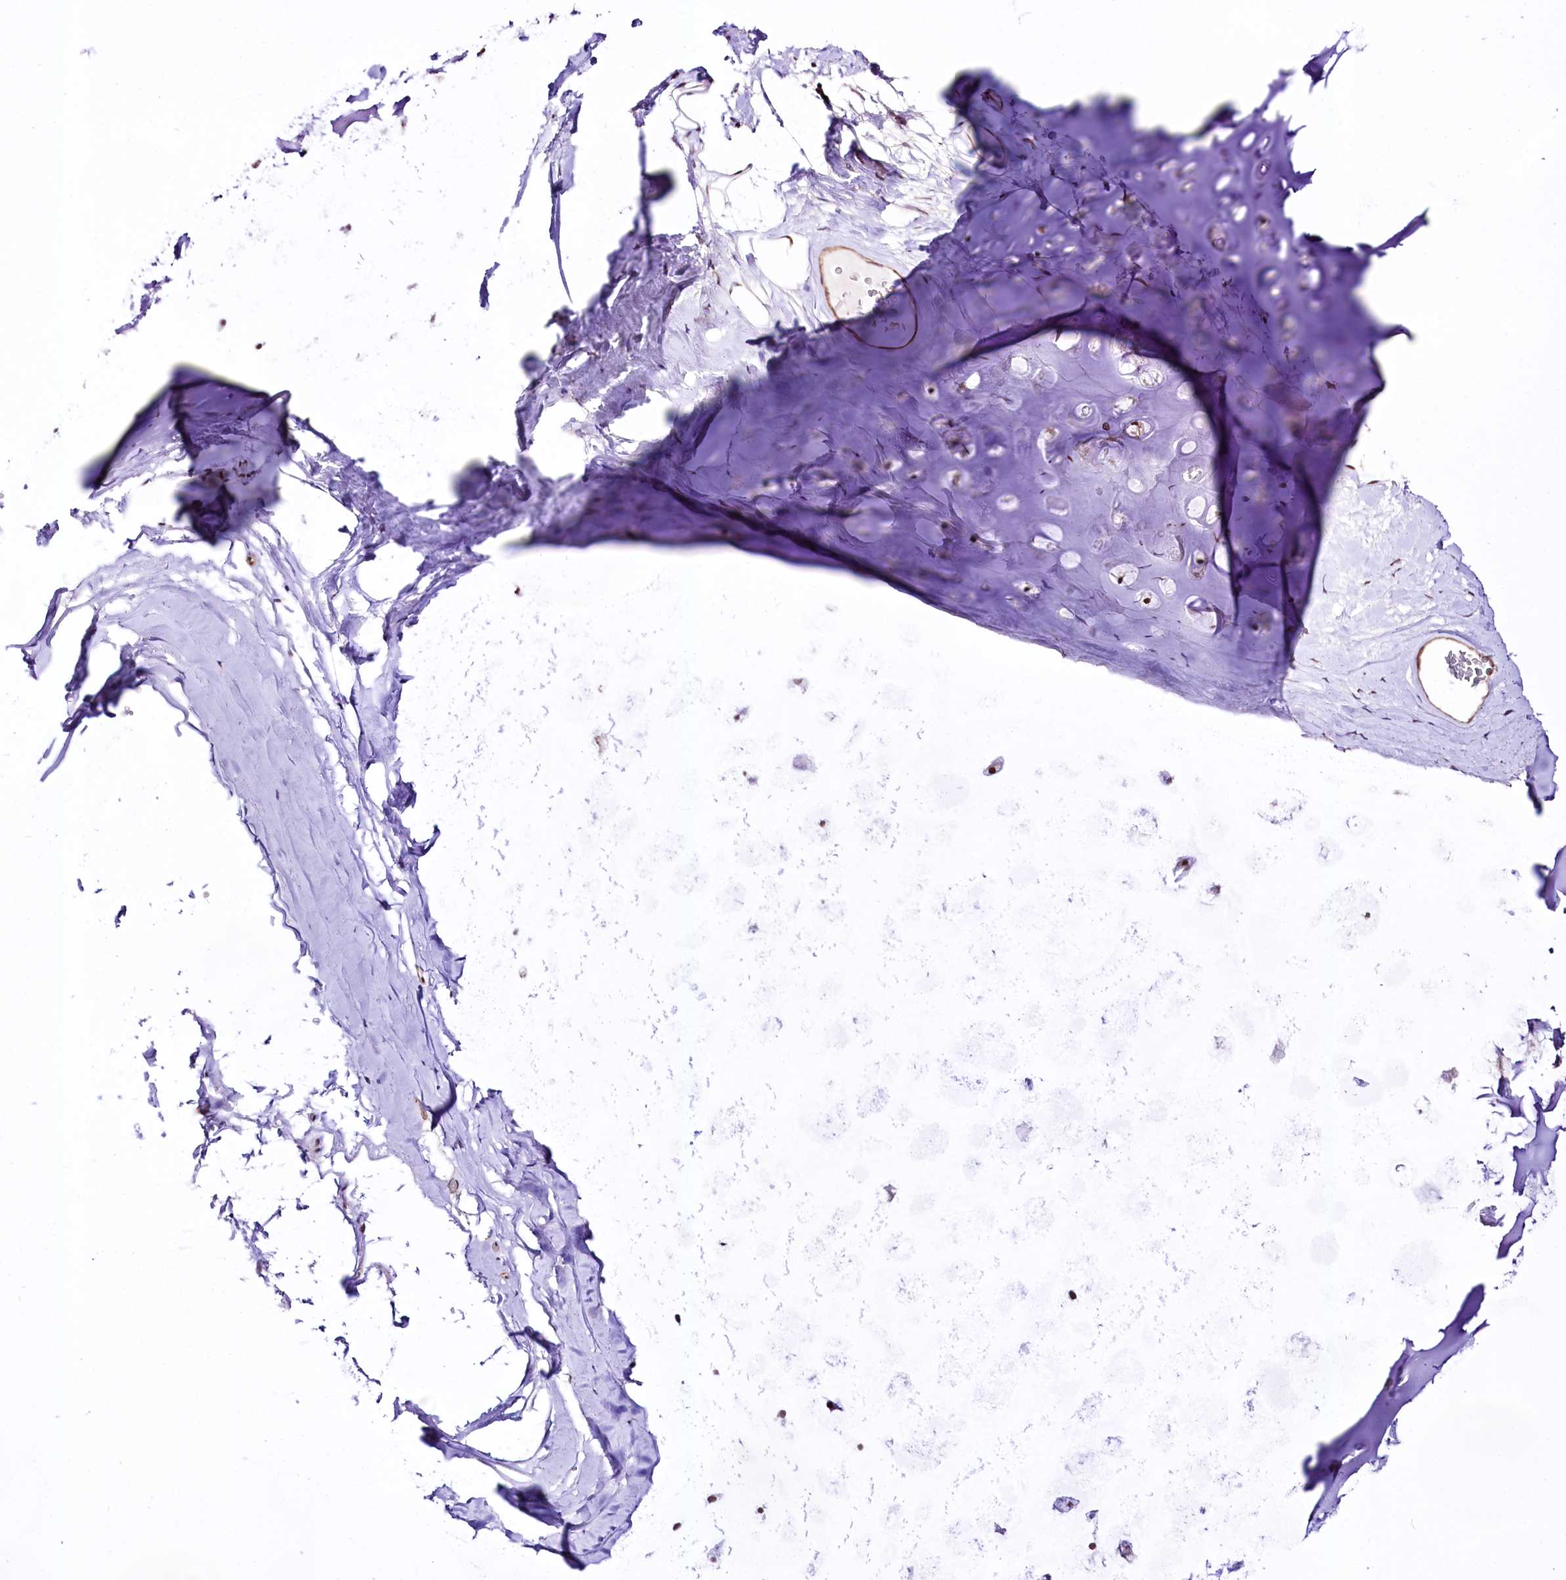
{"staining": {"intensity": "moderate", "quantity": "<25%", "location": "cytoplasmic/membranous,nuclear"}, "tissue": "bronchus", "cell_type": "Respiratory epithelial cells", "image_type": "normal", "snomed": [{"axis": "morphology", "description": "Normal tissue, NOS"}, {"axis": "topography", "description": "Cartilage tissue"}], "caption": "DAB immunohistochemical staining of benign bronchus shows moderate cytoplasmic/membranous,nuclear protein positivity in approximately <25% of respiratory epithelial cells. Using DAB (brown) and hematoxylin (blue) stains, captured at high magnification using brightfield microscopy.", "gene": "ST7", "patient": {"sex": "male", "age": 63}}